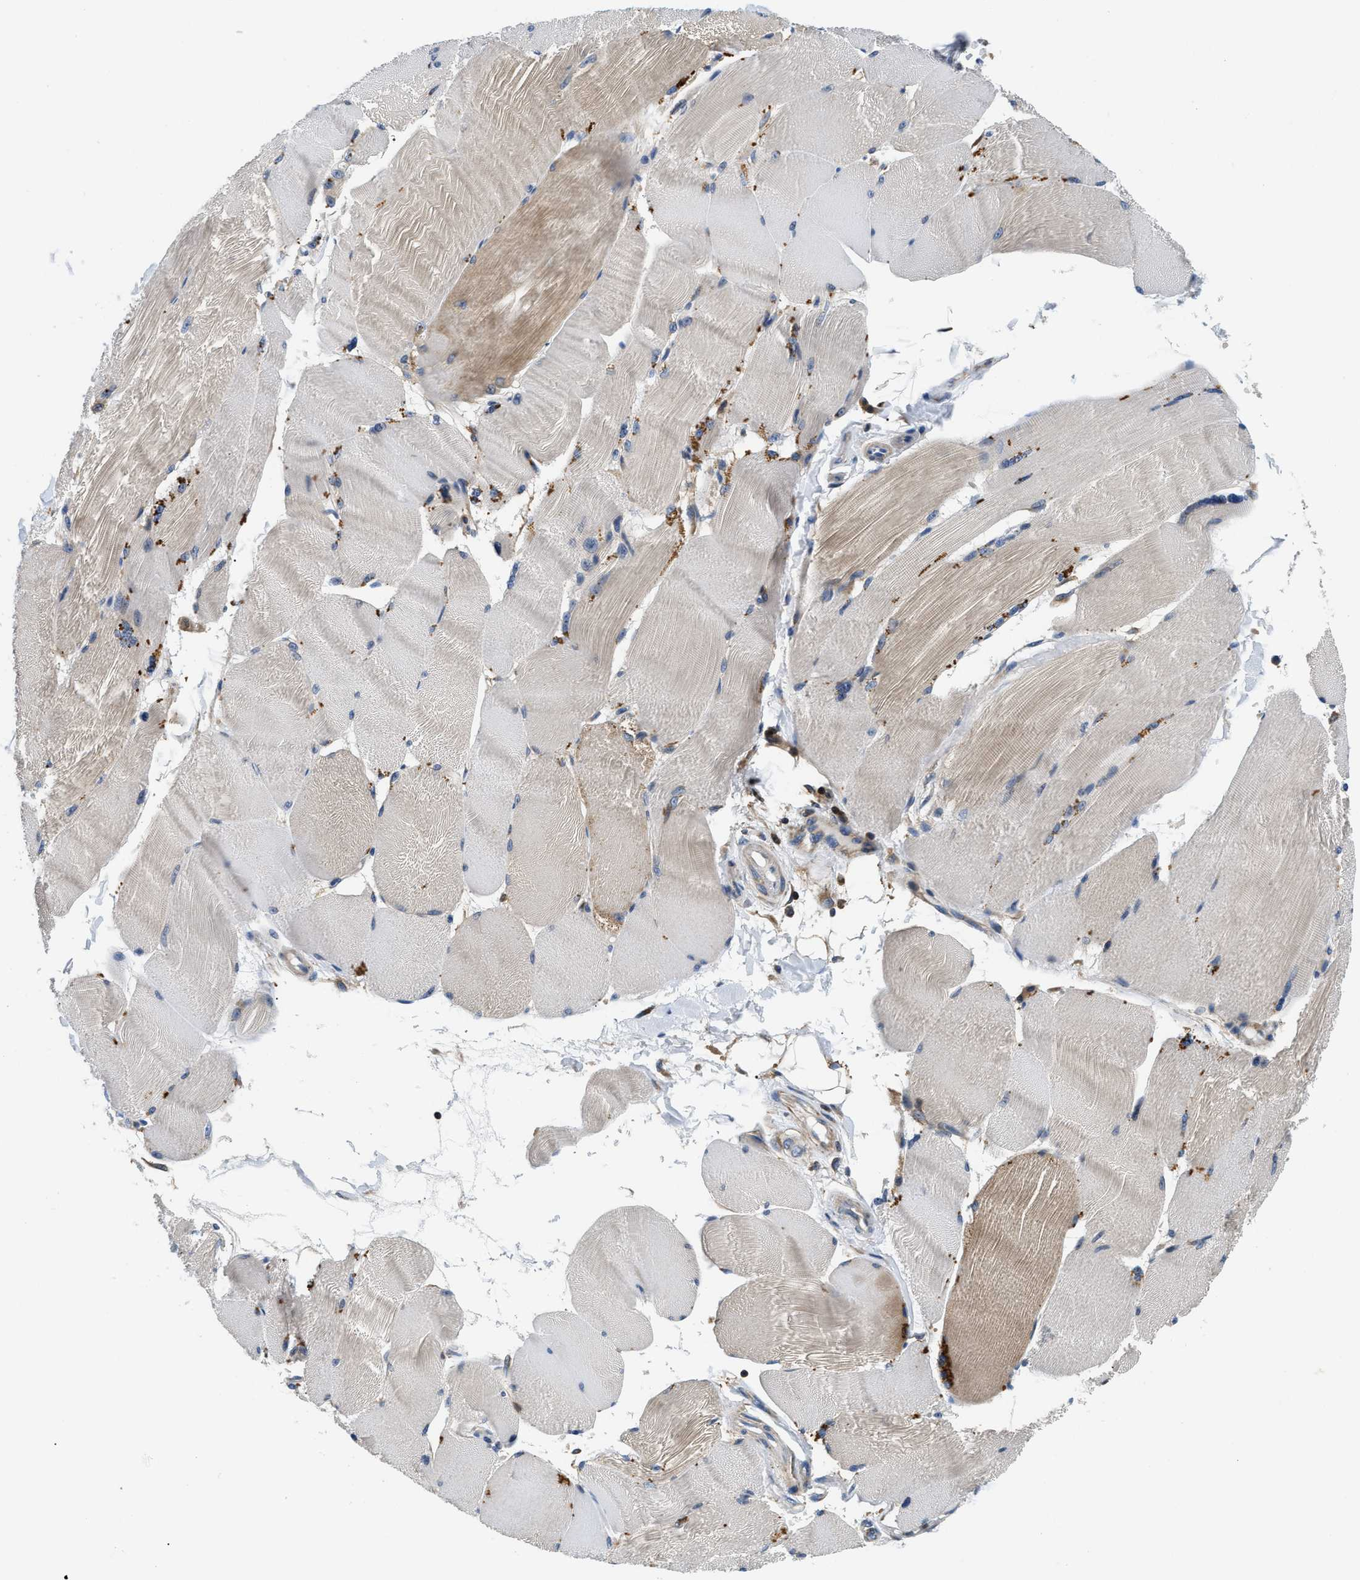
{"staining": {"intensity": "weak", "quantity": "25%-75%", "location": "cytoplasmic/membranous"}, "tissue": "skeletal muscle", "cell_type": "Myocytes", "image_type": "normal", "snomed": [{"axis": "morphology", "description": "Normal tissue, NOS"}, {"axis": "topography", "description": "Skin"}, {"axis": "topography", "description": "Skeletal muscle"}], "caption": "Immunohistochemistry of normal human skeletal muscle reveals low levels of weak cytoplasmic/membranous expression in approximately 25%-75% of myocytes.", "gene": "CCM2", "patient": {"sex": "male", "age": 83}}